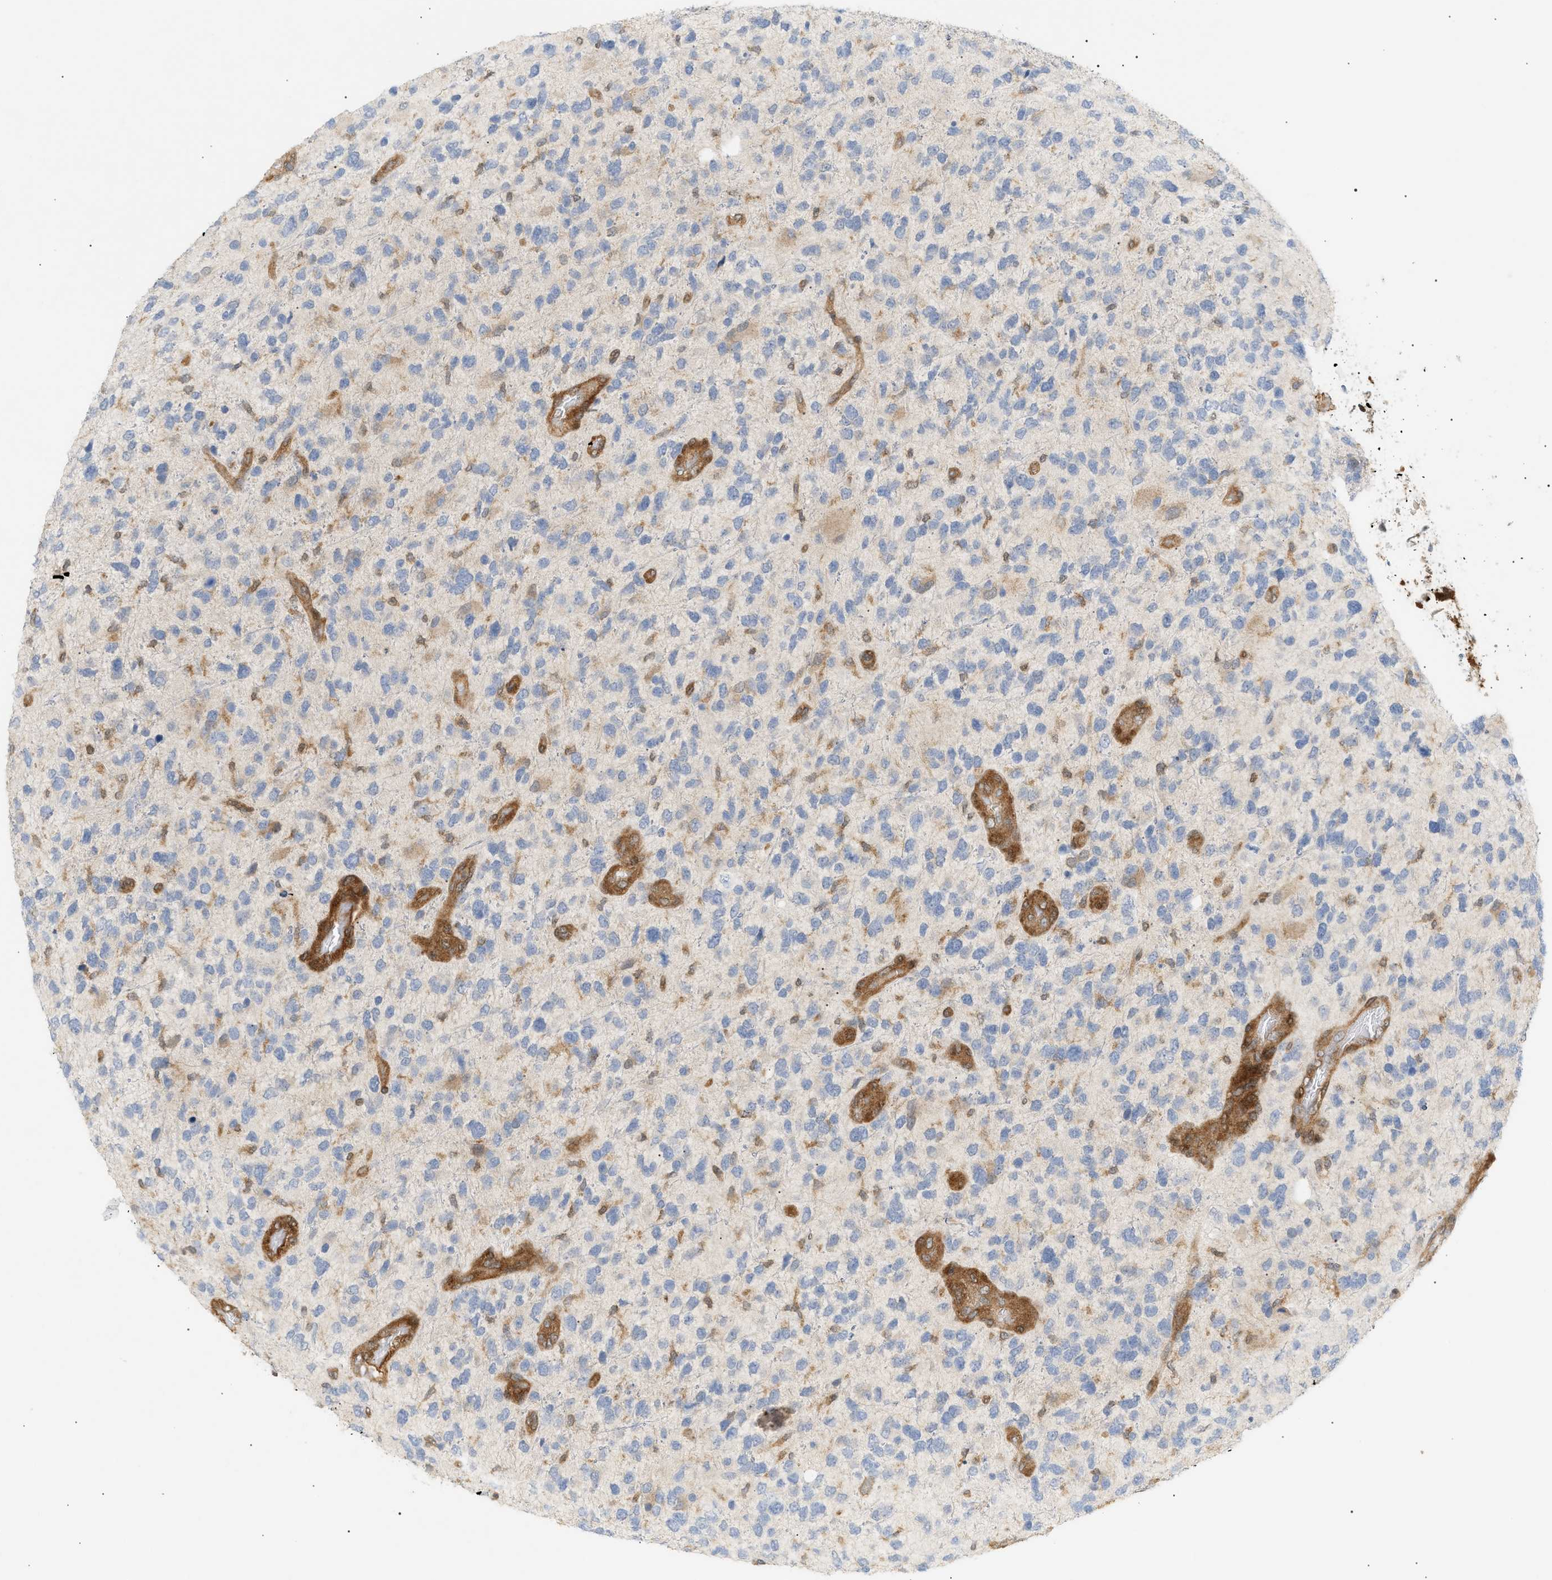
{"staining": {"intensity": "weak", "quantity": "<25%", "location": "cytoplasmic/membranous"}, "tissue": "glioma", "cell_type": "Tumor cells", "image_type": "cancer", "snomed": [{"axis": "morphology", "description": "Glioma, malignant, High grade"}, {"axis": "topography", "description": "Brain"}], "caption": "Immunohistochemistry of glioma exhibits no expression in tumor cells. (Stains: DAB IHC with hematoxylin counter stain, Microscopy: brightfield microscopy at high magnification).", "gene": "SHC1", "patient": {"sex": "female", "age": 58}}